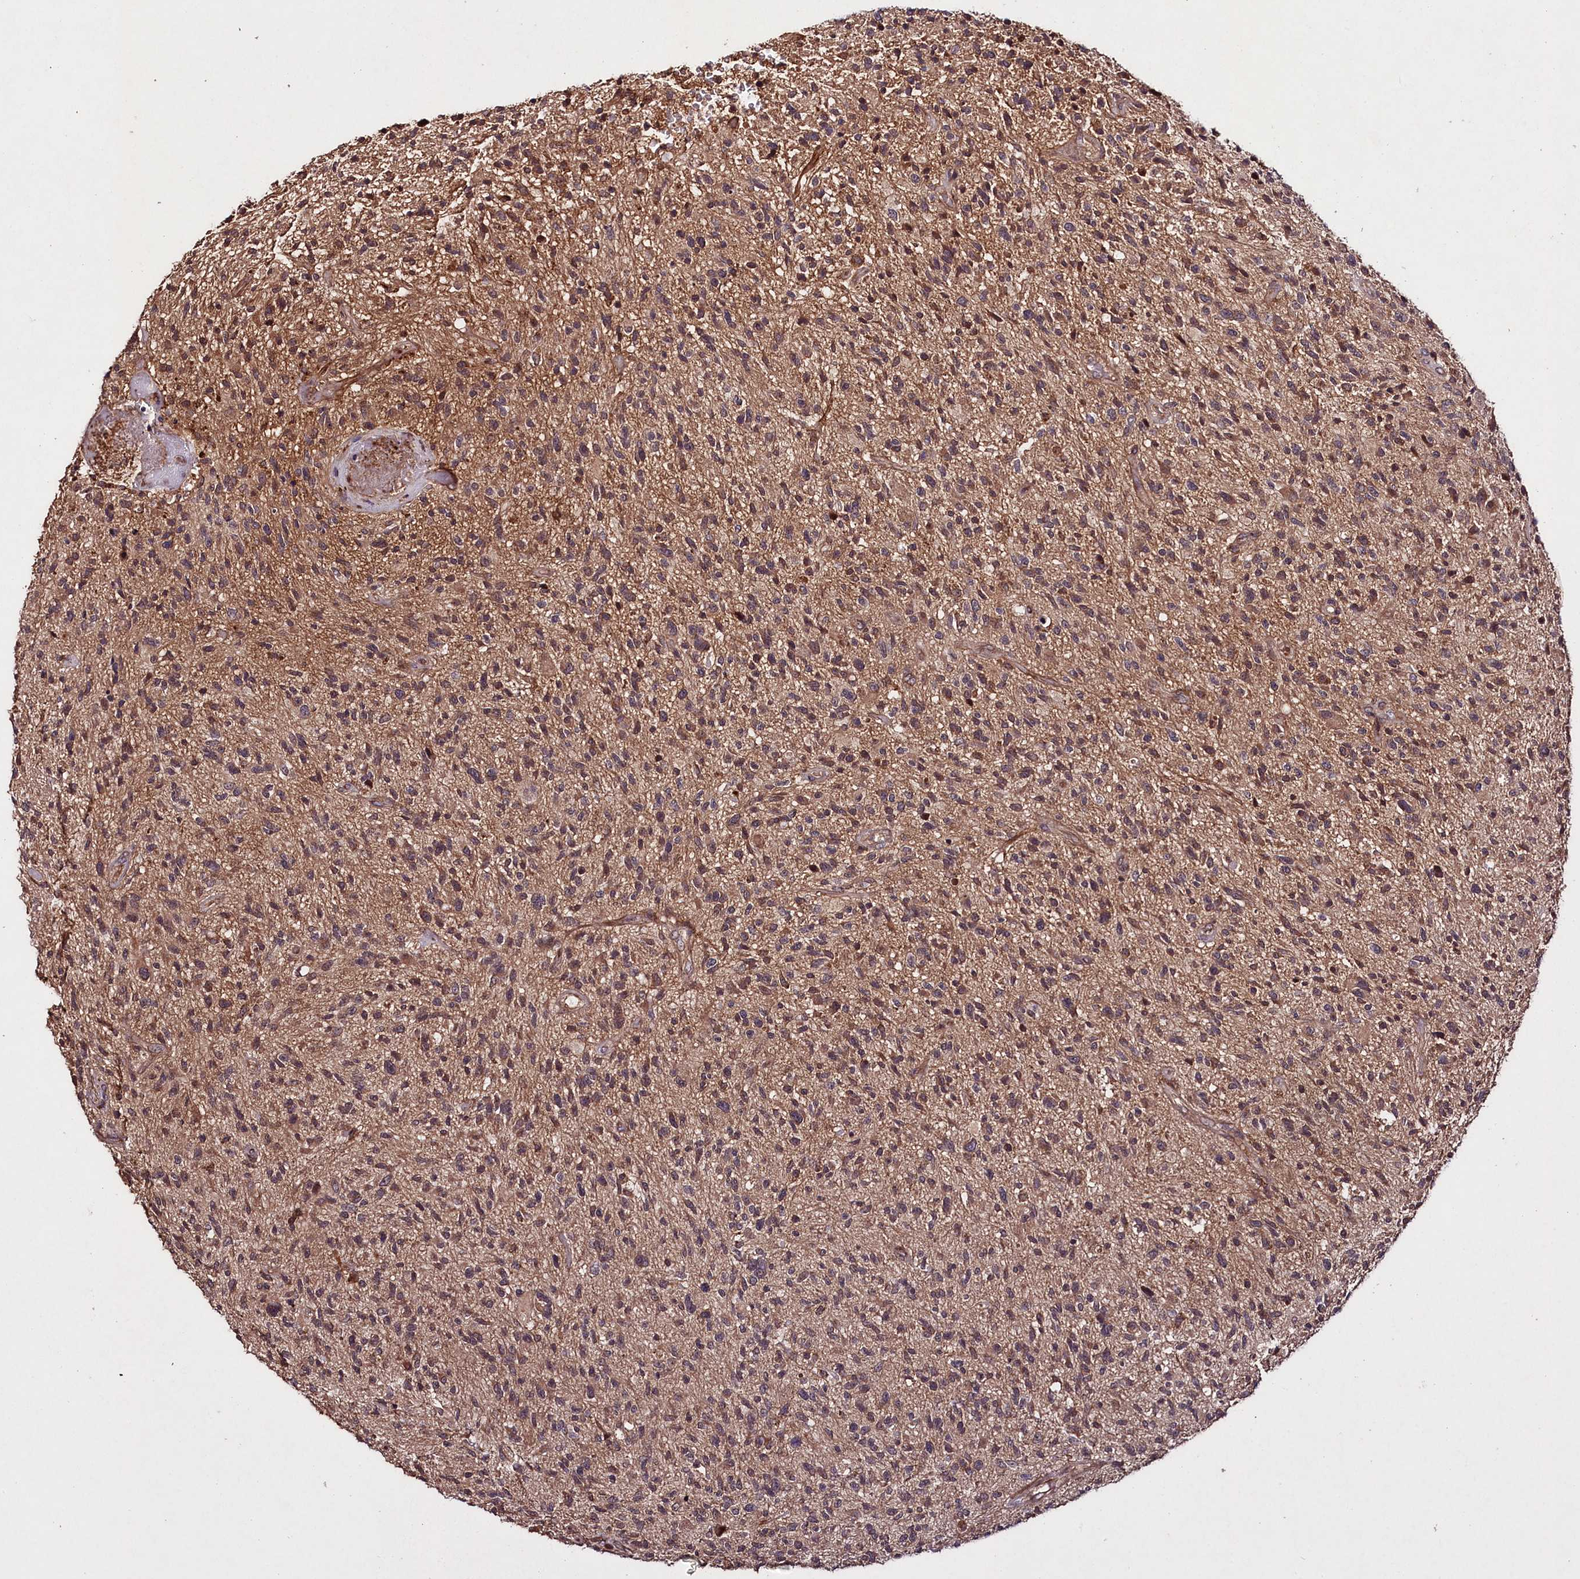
{"staining": {"intensity": "moderate", "quantity": "<25%", "location": "cytoplasmic/membranous"}, "tissue": "glioma", "cell_type": "Tumor cells", "image_type": "cancer", "snomed": [{"axis": "morphology", "description": "Glioma, malignant, High grade"}, {"axis": "topography", "description": "Brain"}], "caption": "The micrograph demonstrates immunohistochemical staining of malignant glioma (high-grade). There is moderate cytoplasmic/membranous staining is identified in about <25% of tumor cells.", "gene": "TNPO3", "patient": {"sex": "male", "age": 47}}